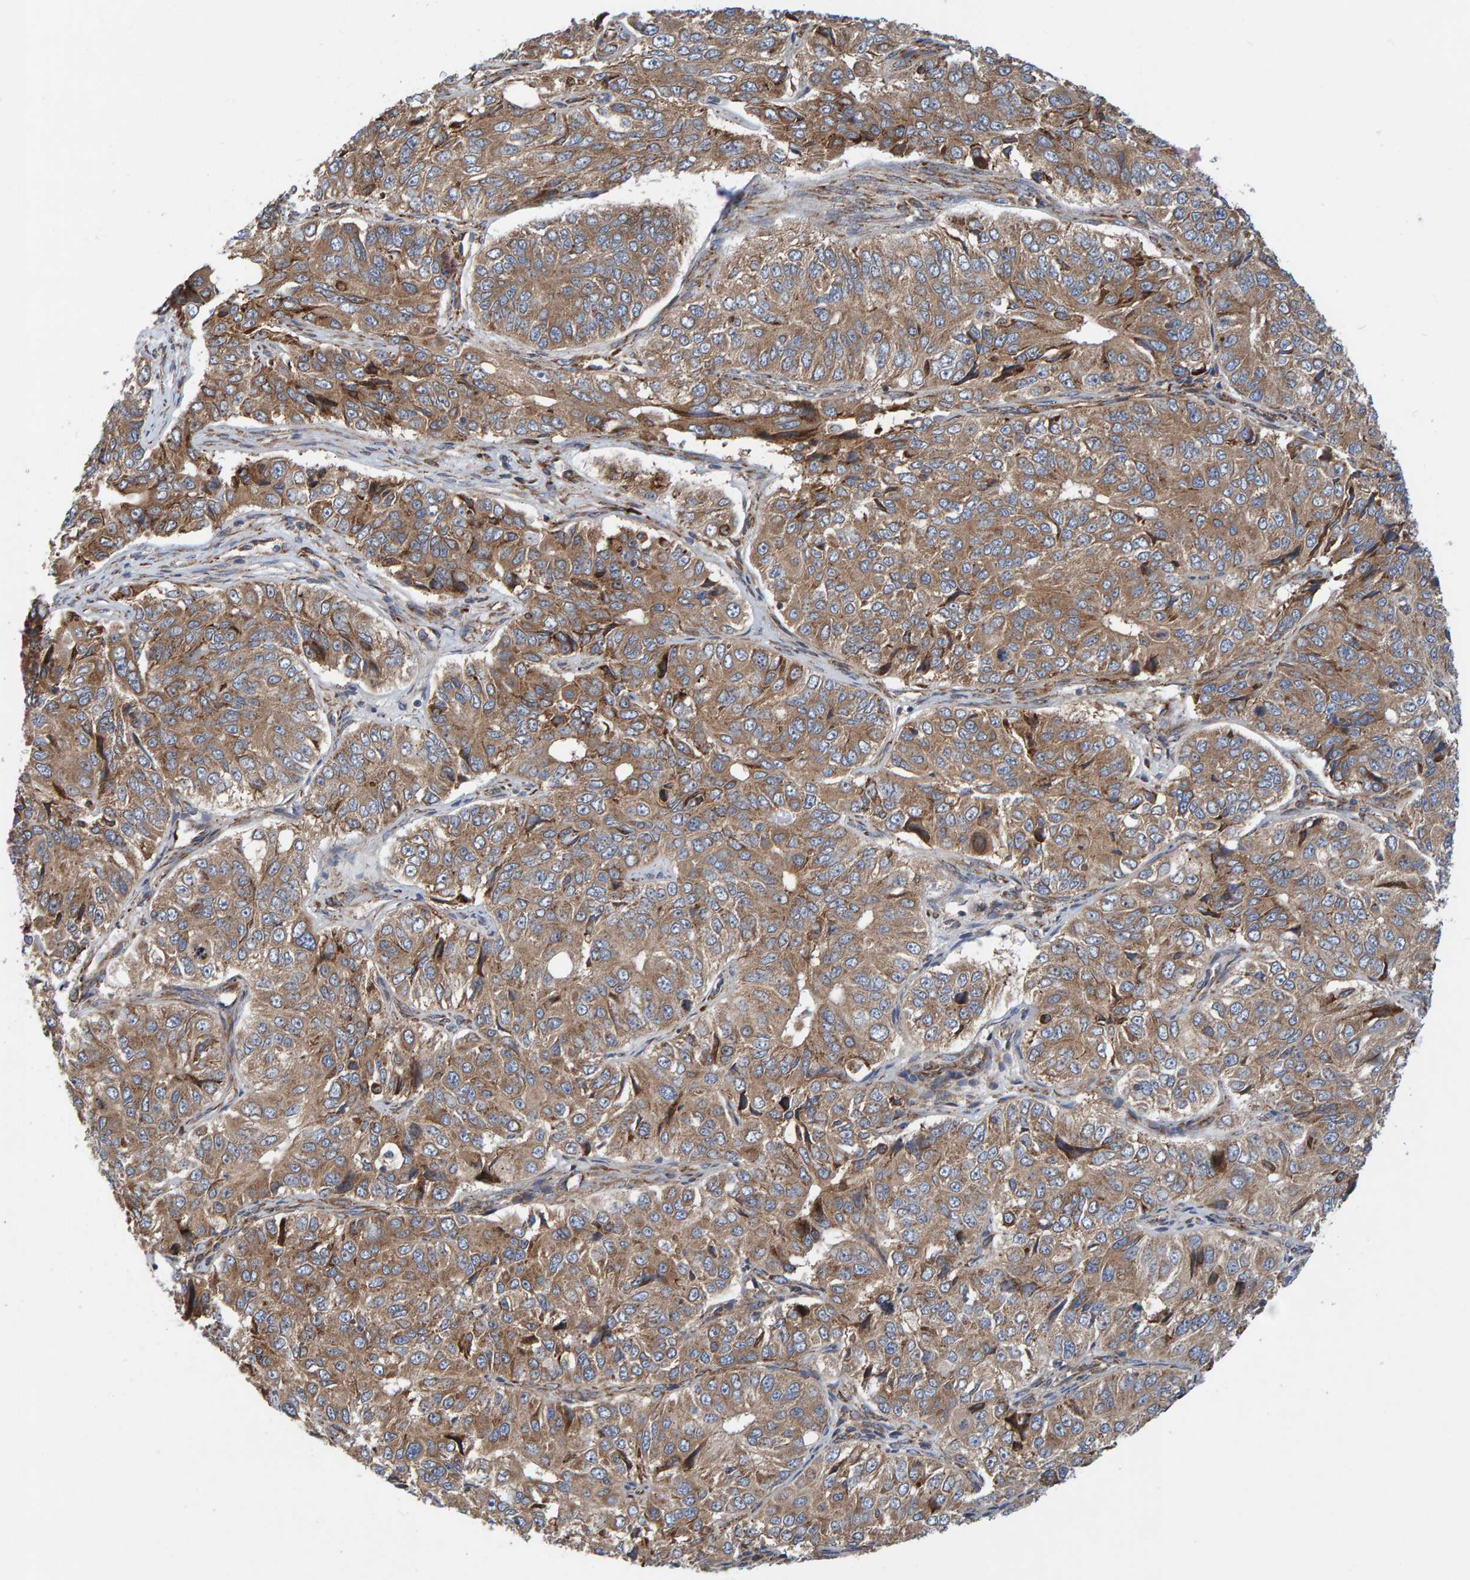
{"staining": {"intensity": "moderate", "quantity": ">75%", "location": "cytoplasmic/membranous"}, "tissue": "ovarian cancer", "cell_type": "Tumor cells", "image_type": "cancer", "snomed": [{"axis": "morphology", "description": "Carcinoma, endometroid"}, {"axis": "topography", "description": "Ovary"}], "caption": "The image shows immunohistochemical staining of endometroid carcinoma (ovarian). There is moderate cytoplasmic/membranous staining is present in approximately >75% of tumor cells. The protein is stained brown, and the nuclei are stained in blue (DAB IHC with brightfield microscopy, high magnification).", "gene": "KIAA0753", "patient": {"sex": "female", "age": 51}}